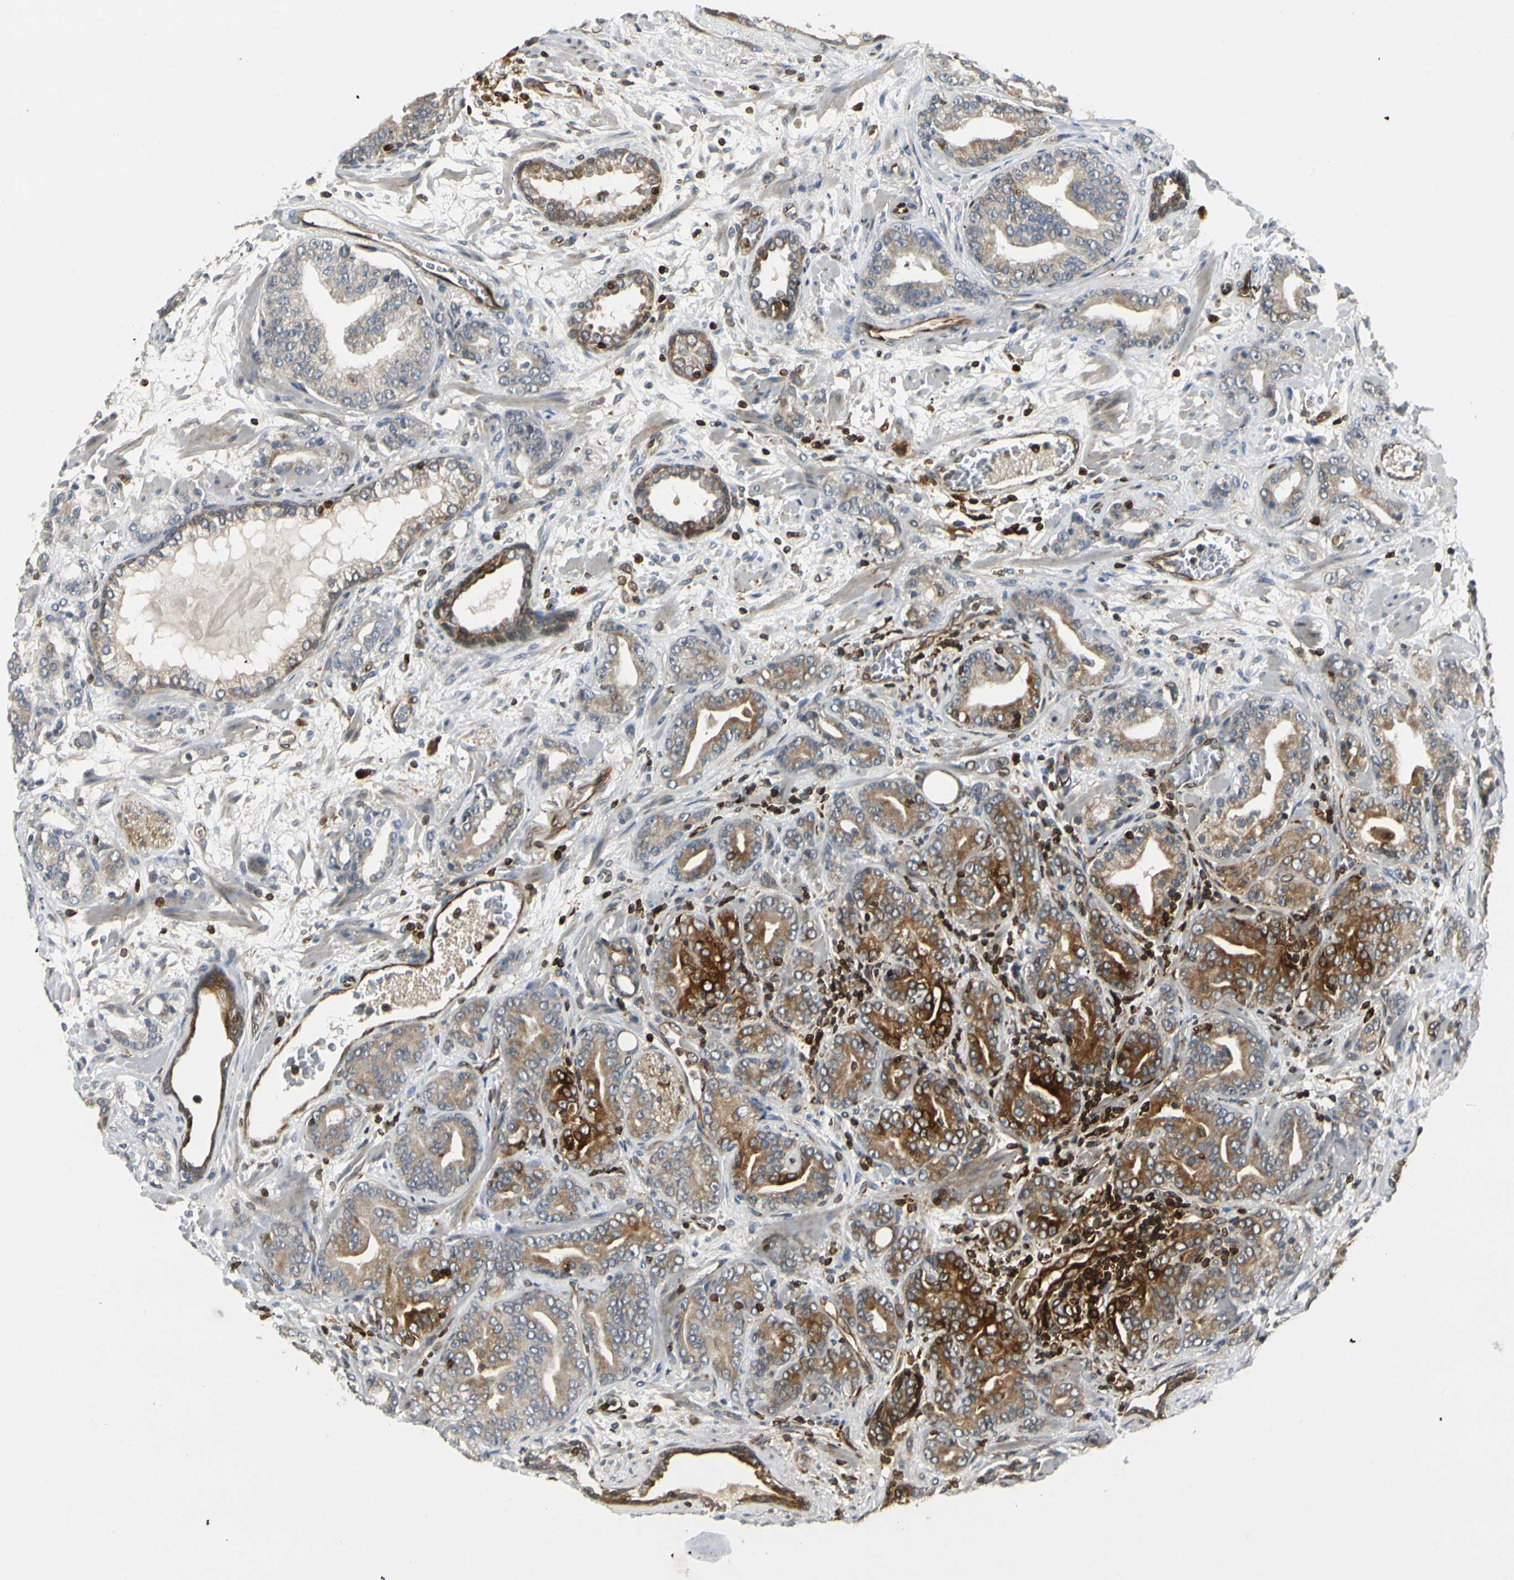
{"staining": {"intensity": "moderate", "quantity": ">75%", "location": "cytoplasmic/membranous"}, "tissue": "prostate cancer", "cell_type": "Tumor cells", "image_type": "cancer", "snomed": [{"axis": "morphology", "description": "Adenocarcinoma, Low grade"}, {"axis": "topography", "description": "Prostate"}], "caption": "The photomicrograph exhibits immunohistochemical staining of prostate cancer (adenocarcinoma (low-grade)). There is moderate cytoplasmic/membranous positivity is present in approximately >75% of tumor cells.", "gene": "TAPBP", "patient": {"sex": "male", "age": 63}}